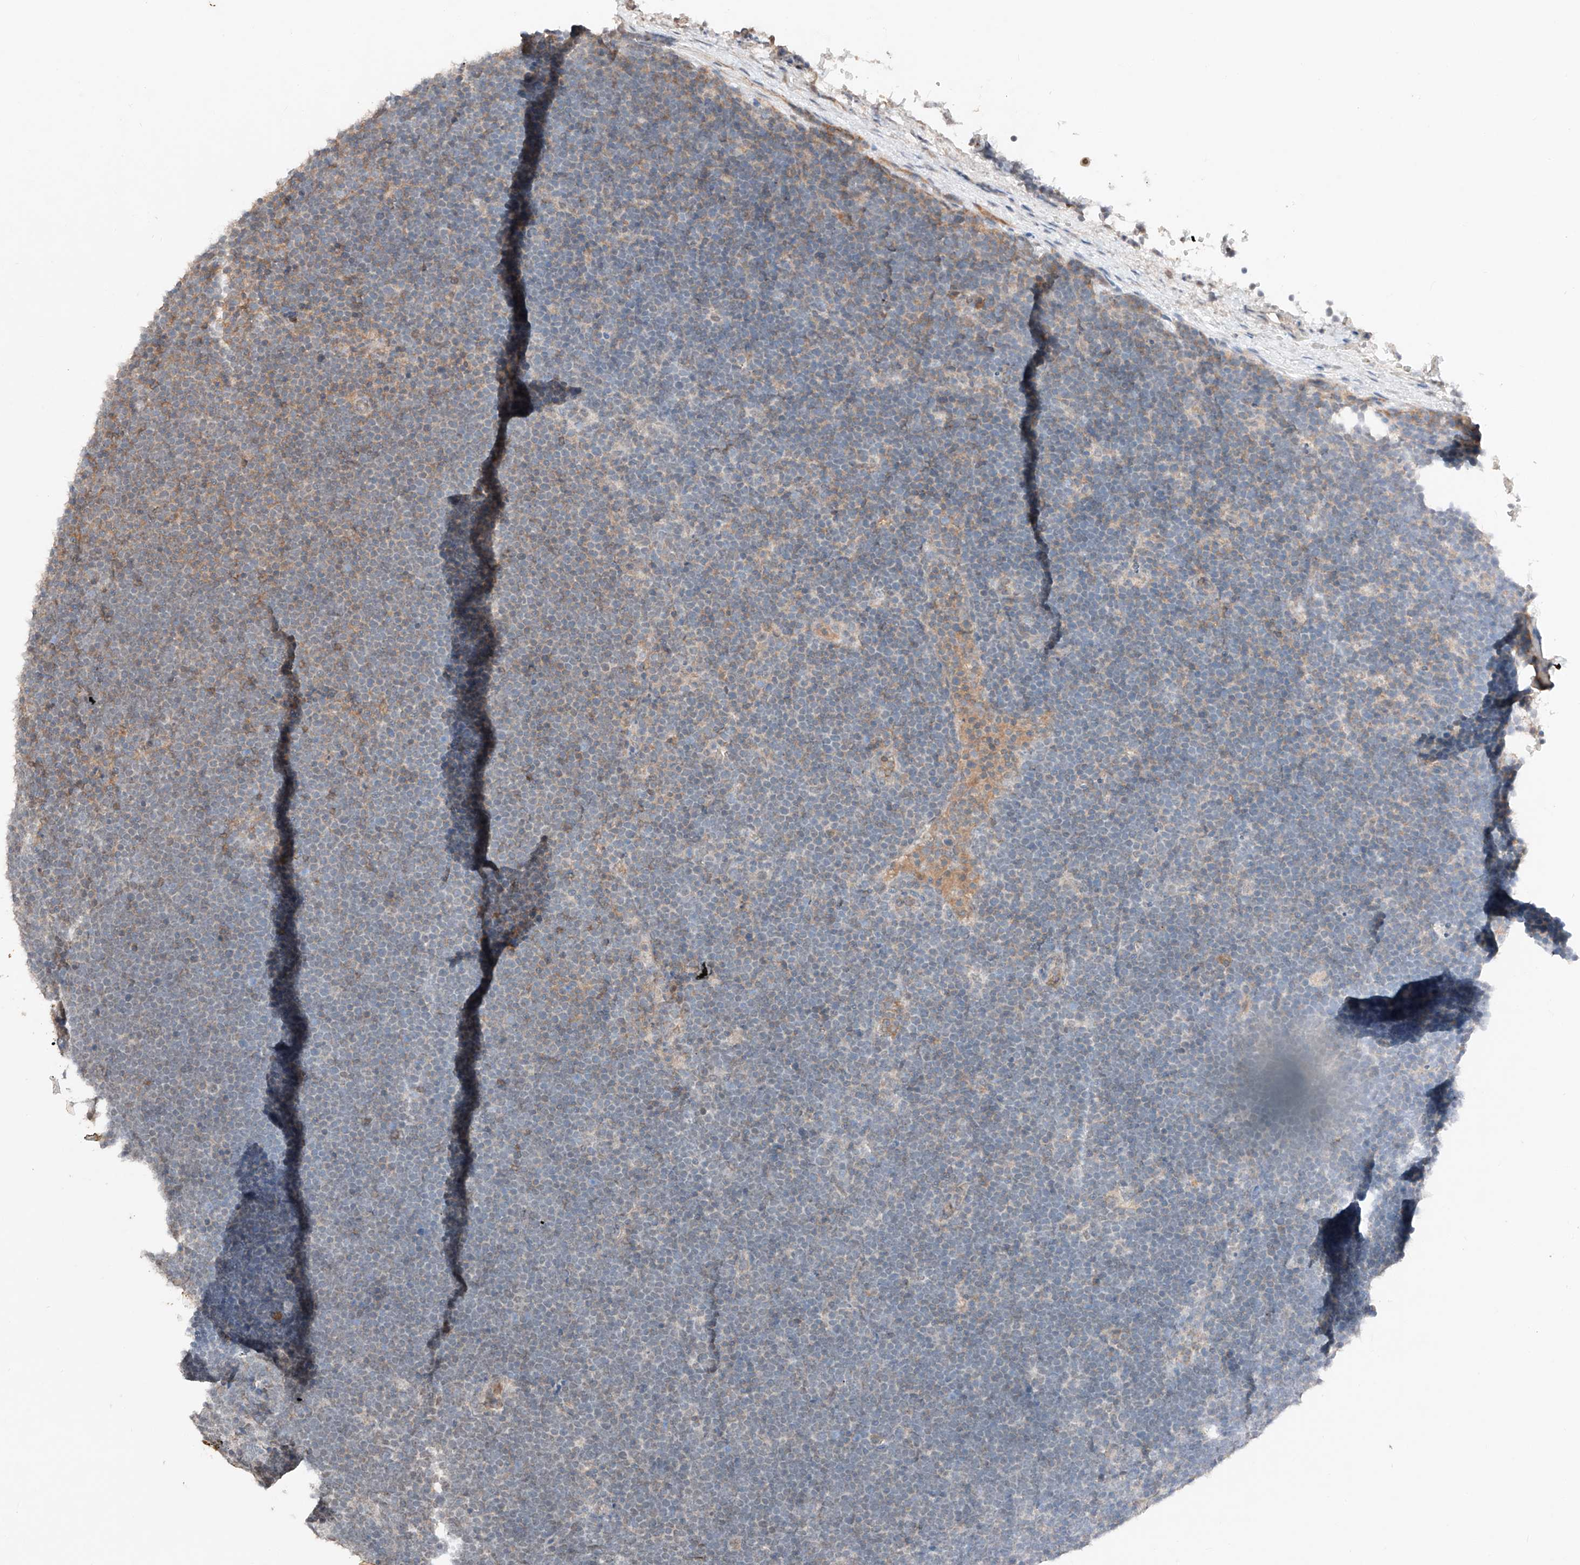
{"staining": {"intensity": "negative", "quantity": "none", "location": "none"}, "tissue": "lymphoma", "cell_type": "Tumor cells", "image_type": "cancer", "snomed": [{"axis": "morphology", "description": "Malignant lymphoma, non-Hodgkin's type, High grade"}, {"axis": "topography", "description": "Lymph node"}], "caption": "A high-resolution photomicrograph shows immunohistochemistry staining of lymphoma, which exhibits no significant positivity in tumor cells. (DAB (3,3'-diaminobenzidine) IHC visualized using brightfield microscopy, high magnification).", "gene": "TBX4", "patient": {"sex": "male", "age": 13}}